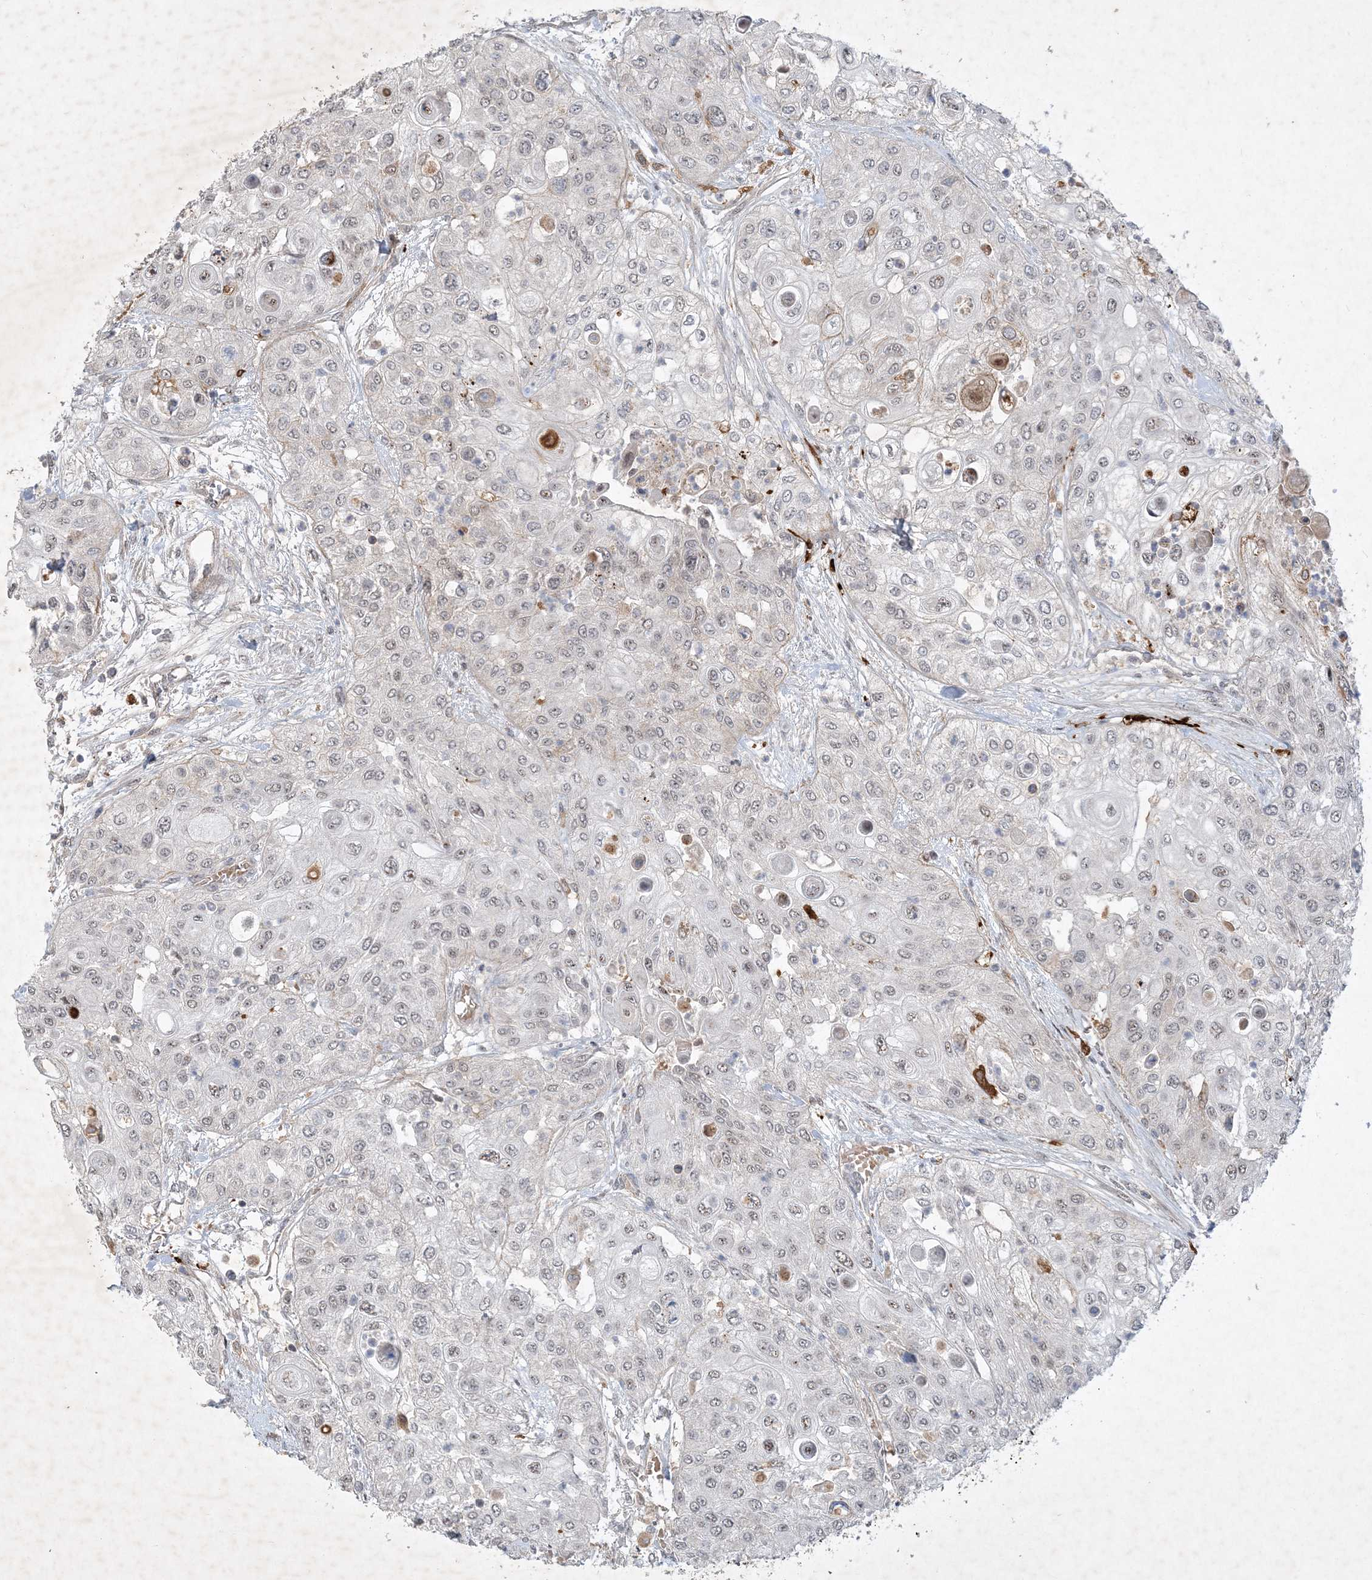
{"staining": {"intensity": "weak", "quantity": "<25%", "location": "nuclear"}, "tissue": "urothelial cancer", "cell_type": "Tumor cells", "image_type": "cancer", "snomed": [{"axis": "morphology", "description": "Urothelial carcinoma, High grade"}, {"axis": "topography", "description": "Urinary bladder"}], "caption": "Tumor cells are negative for protein expression in human high-grade urothelial carcinoma. (Brightfield microscopy of DAB IHC at high magnification).", "gene": "THG1L", "patient": {"sex": "female", "age": 79}}